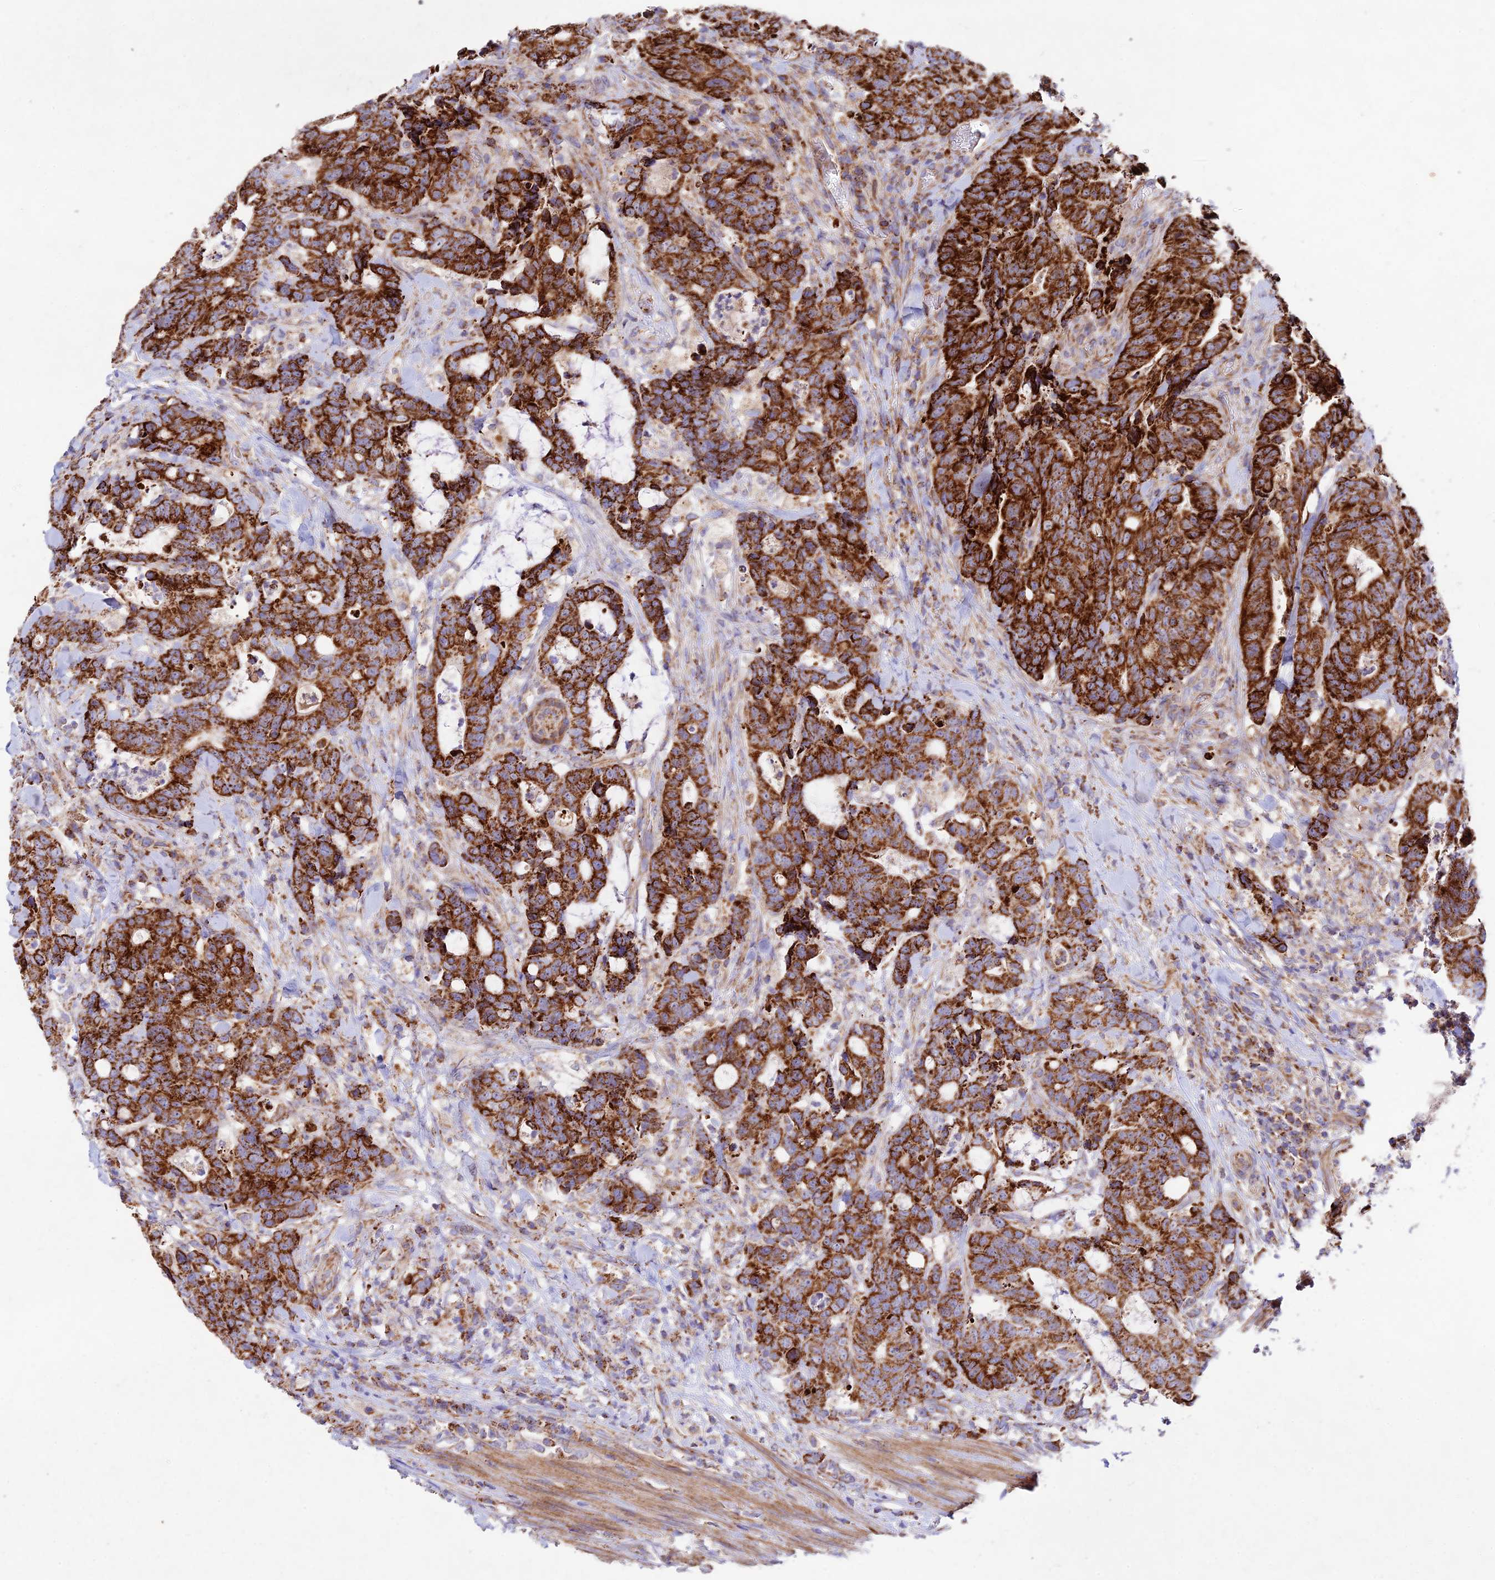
{"staining": {"intensity": "strong", "quantity": ">75%", "location": "cytoplasmic/membranous"}, "tissue": "colorectal cancer", "cell_type": "Tumor cells", "image_type": "cancer", "snomed": [{"axis": "morphology", "description": "Adenocarcinoma, NOS"}, {"axis": "topography", "description": "Colon"}], "caption": "A histopathology image of colorectal cancer stained for a protein reveals strong cytoplasmic/membranous brown staining in tumor cells.", "gene": "KHDC3L", "patient": {"sex": "female", "age": 82}}